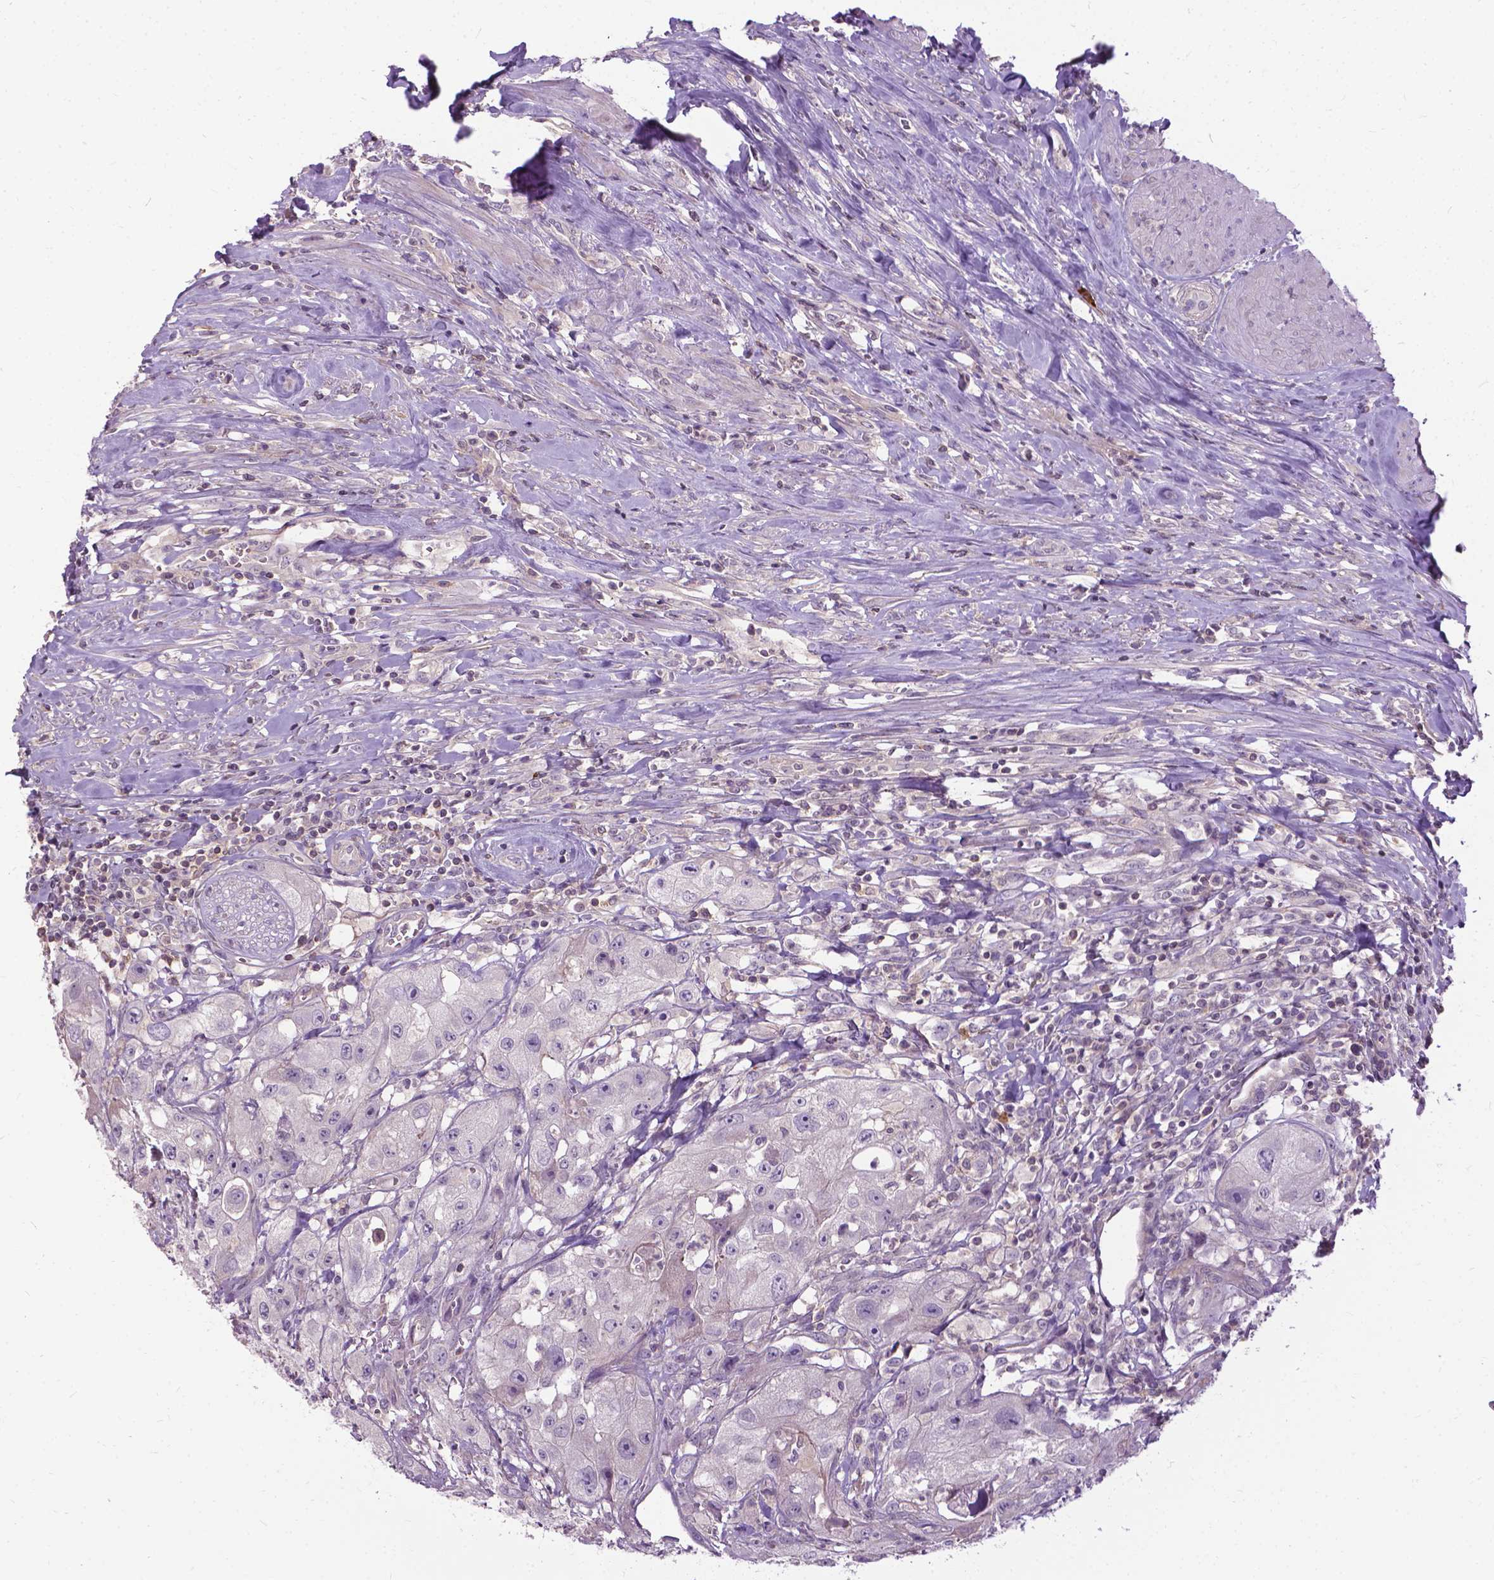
{"staining": {"intensity": "negative", "quantity": "none", "location": "none"}, "tissue": "urothelial cancer", "cell_type": "Tumor cells", "image_type": "cancer", "snomed": [{"axis": "morphology", "description": "Urothelial carcinoma, High grade"}, {"axis": "topography", "description": "Urinary bladder"}], "caption": "IHC of urothelial cancer reveals no positivity in tumor cells.", "gene": "JAK3", "patient": {"sex": "male", "age": 79}}